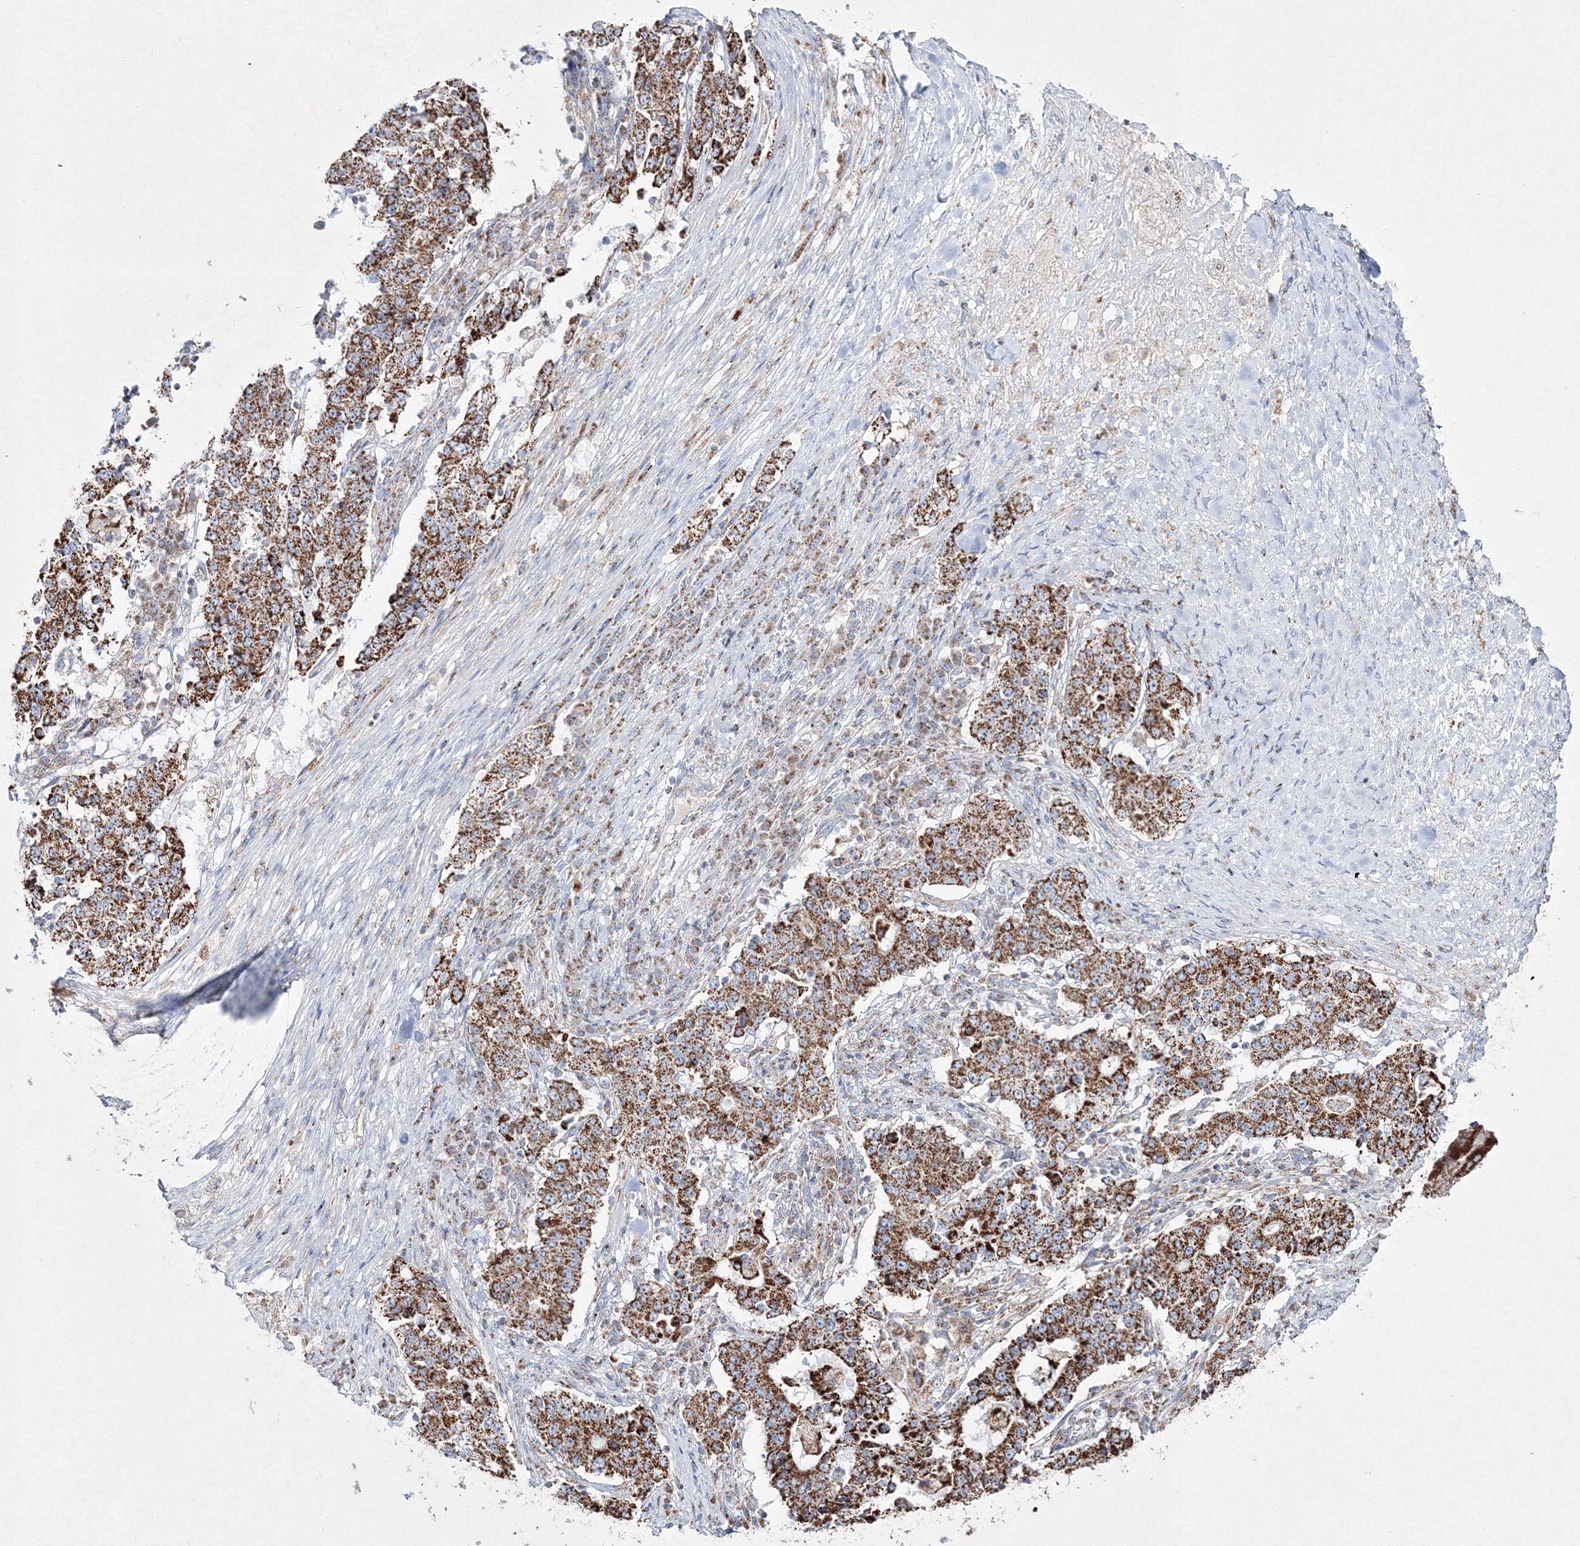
{"staining": {"intensity": "strong", "quantity": ">75%", "location": "cytoplasmic/membranous"}, "tissue": "stomach cancer", "cell_type": "Tumor cells", "image_type": "cancer", "snomed": [{"axis": "morphology", "description": "Adenocarcinoma, NOS"}, {"axis": "topography", "description": "Stomach"}], "caption": "Tumor cells show strong cytoplasmic/membranous expression in approximately >75% of cells in stomach cancer.", "gene": "IGSF9", "patient": {"sex": "male", "age": 59}}